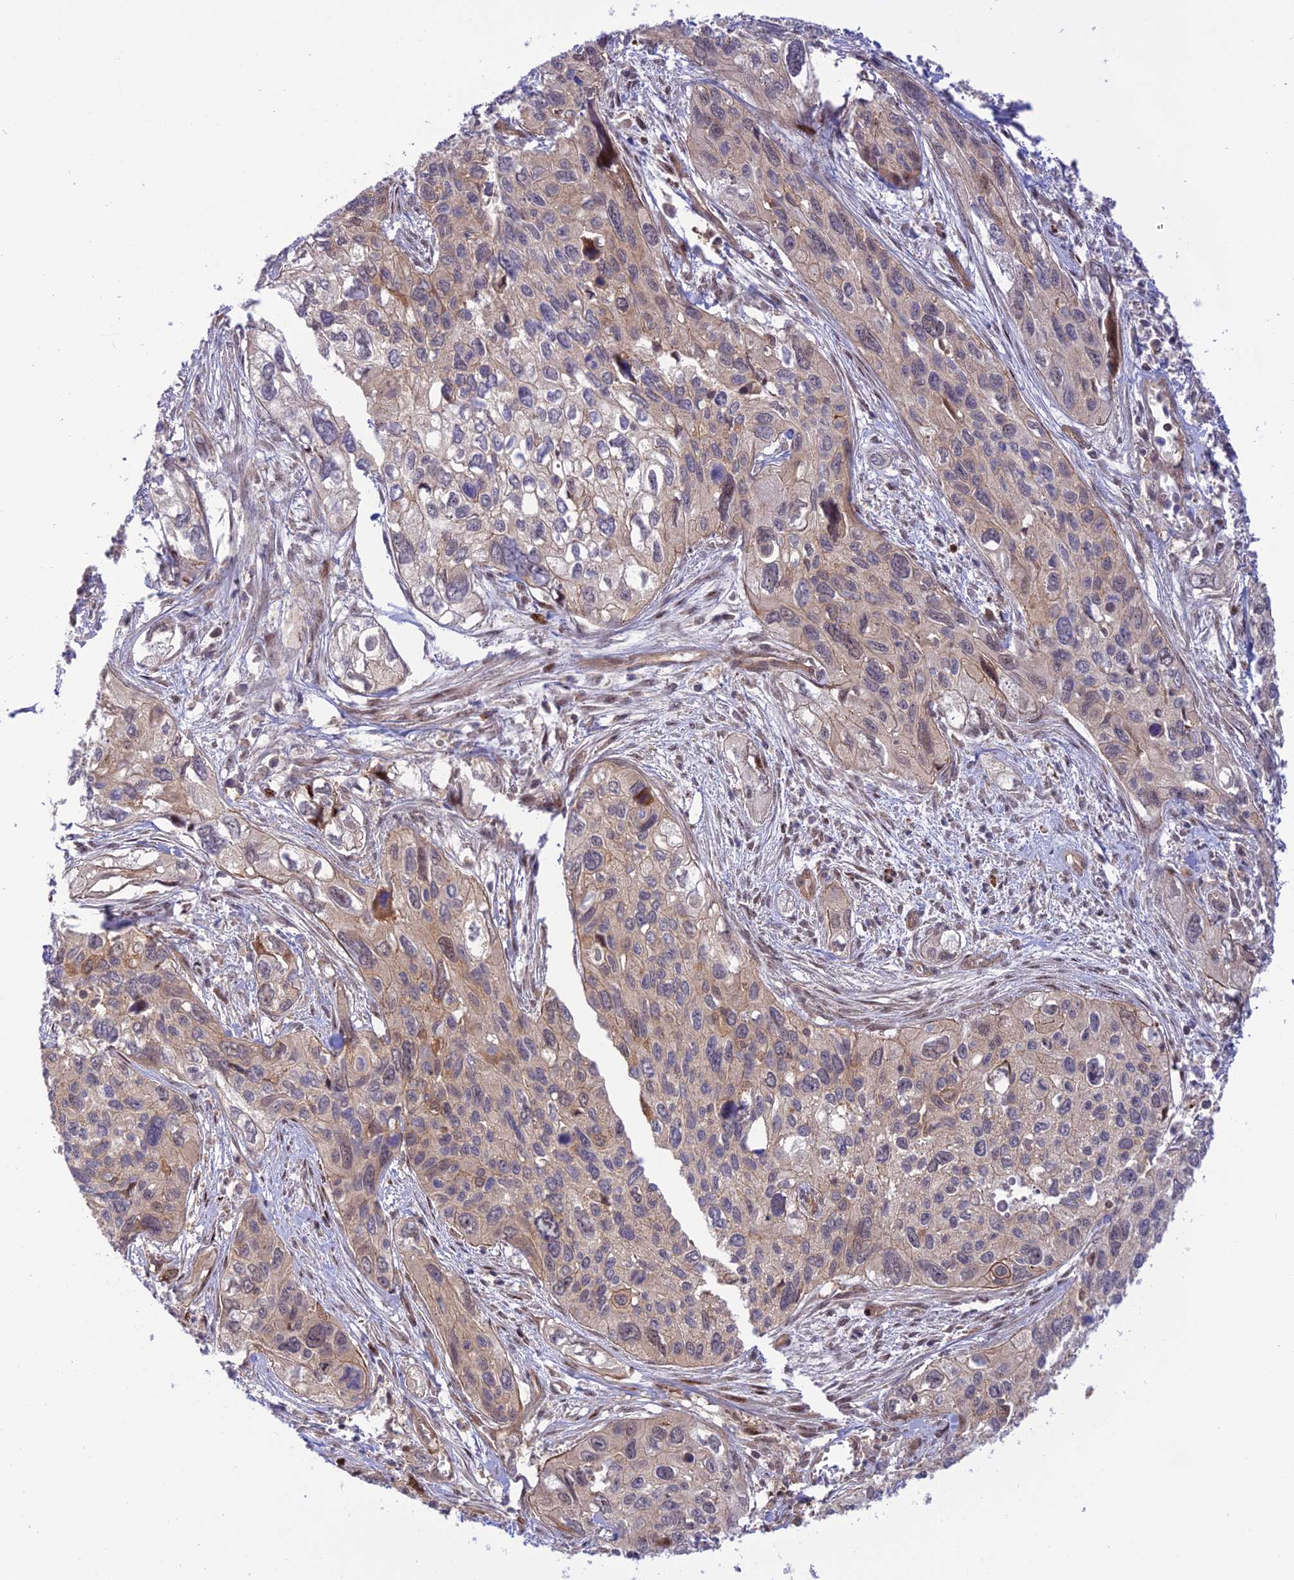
{"staining": {"intensity": "weak", "quantity": "<25%", "location": "cytoplasmic/membranous,nuclear"}, "tissue": "cervical cancer", "cell_type": "Tumor cells", "image_type": "cancer", "snomed": [{"axis": "morphology", "description": "Squamous cell carcinoma, NOS"}, {"axis": "topography", "description": "Cervix"}], "caption": "Immunohistochemistry (IHC) micrograph of human cervical squamous cell carcinoma stained for a protein (brown), which demonstrates no positivity in tumor cells.", "gene": "ZNF584", "patient": {"sex": "female", "age": 55}}